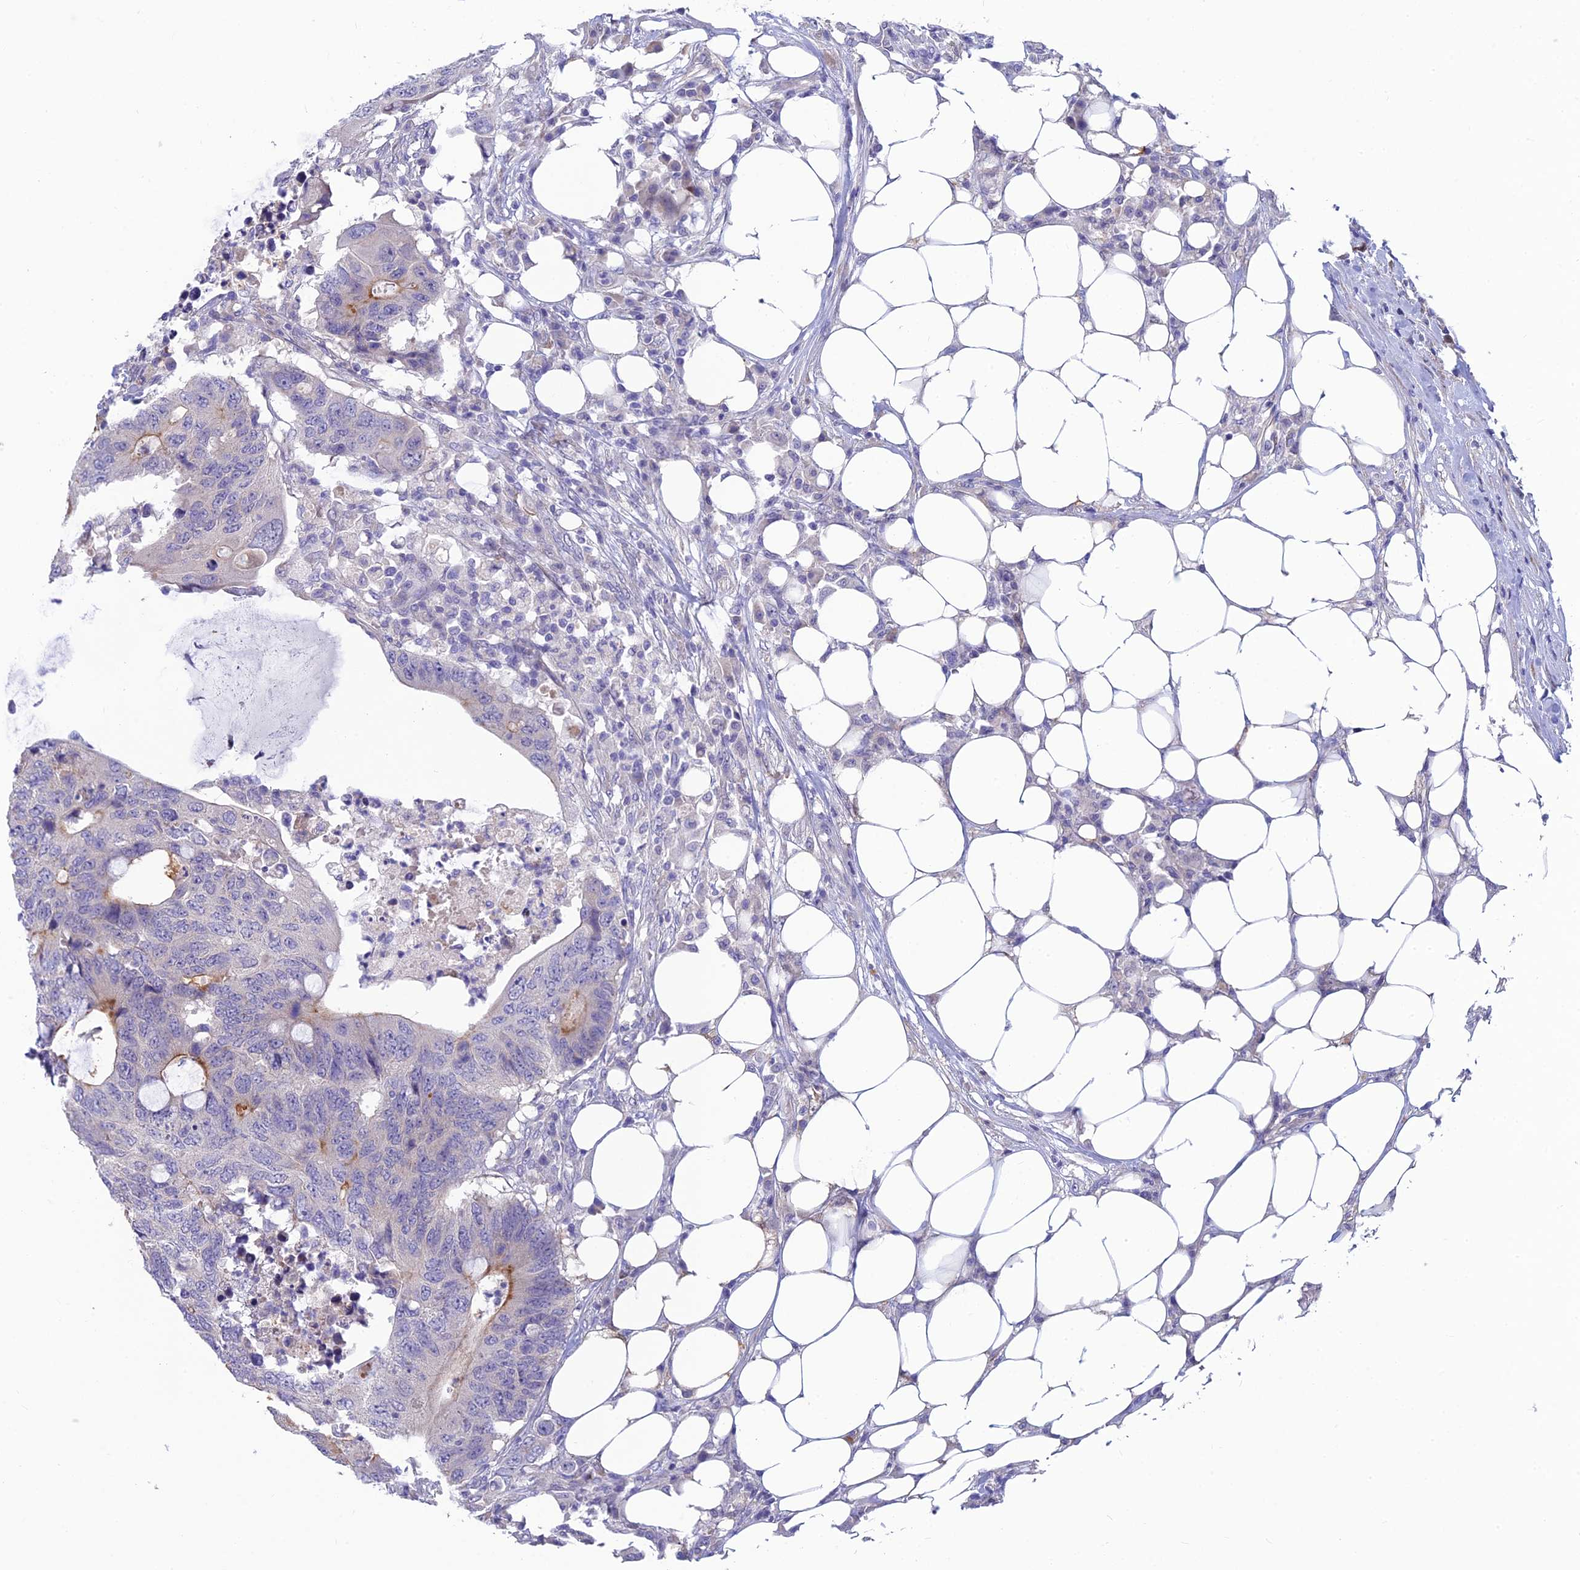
{"staining": {"intensity": "moderate", "quantity": "<25%", "location": "cytoplasmic/membranous"}, "tissue": "colorectal cancer", "cell_type": "Tumor cells", "image_type": "cancer", "snomed": [{"axis": "morphology", "description": "Adenocarcinoma, NOS"}, {"axis": "topography", "description": "Colon"}], "caption": "There is low levels of moderate cytoplasmic/membranous staining in tumor cells of adenocarcinoma (colorectal), as demonstrated by immunohistochemical staining (brown color).", "gene": "XPO7", "patient": {"sex": "male", "age": 71}}